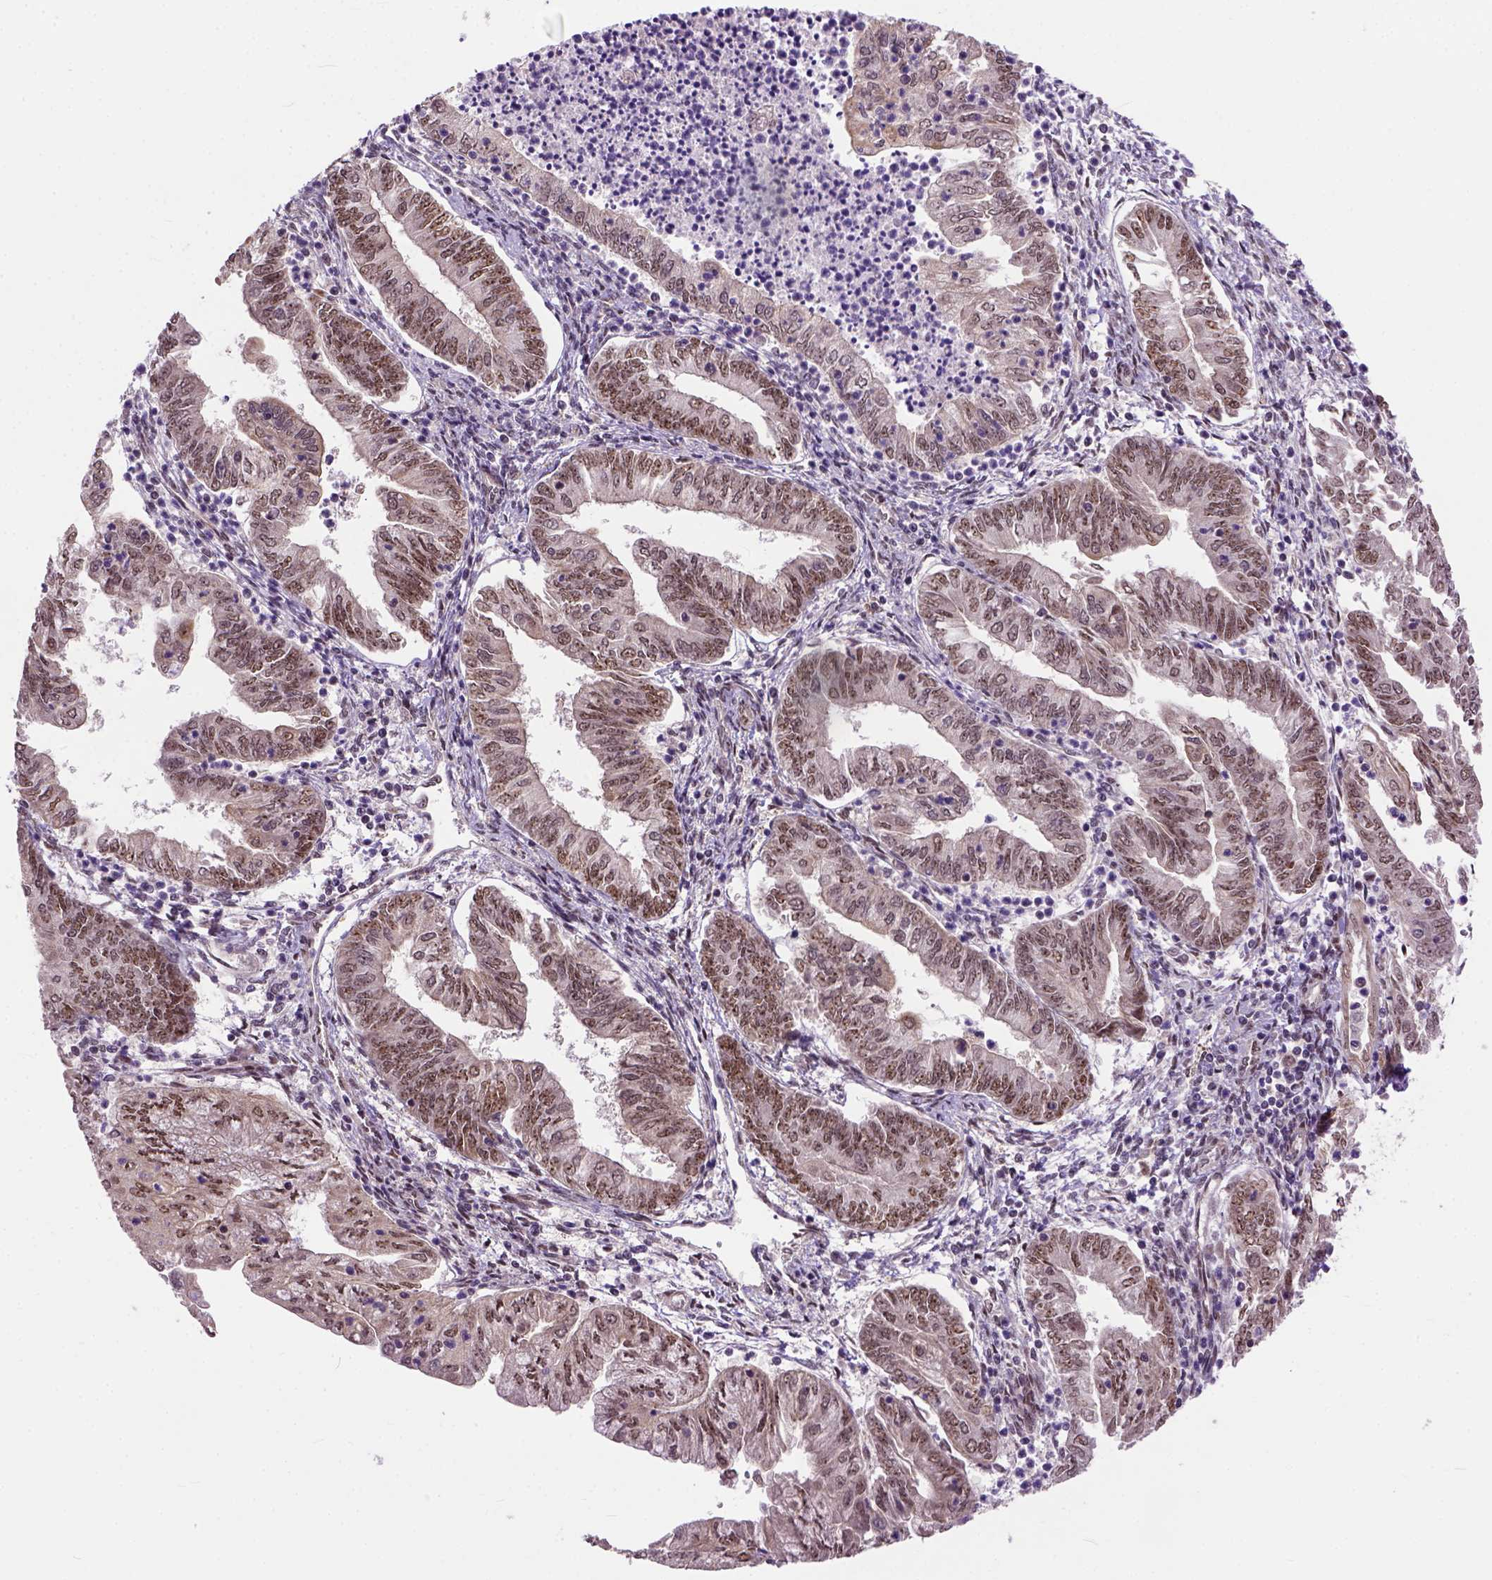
{"staining": {"intensity": "moderate", "quantity": ">75%", "location": "nuclear"}, "tissue": "endometrial cancer", "cell_type": "Tumor cells", "image_type": "cancer", "snomed": [{"axis": "morphology", "description": "Adenocarcinoma, NOS"}, {"axis": "topography", "description": "Endometrium"}], "caption": "High-magnification brightfield microscopy of endometrial adenocarcinoma stained with DAB (3,3'-diaminobenzidine) (brown) and counterstained with hematoxylin (blue). tumor cells exhibit moderate nuclear staining is appreciated in about>75% of cells.", "gene": "ZNF630", "patient": {"sex": "female", "age": 55}}